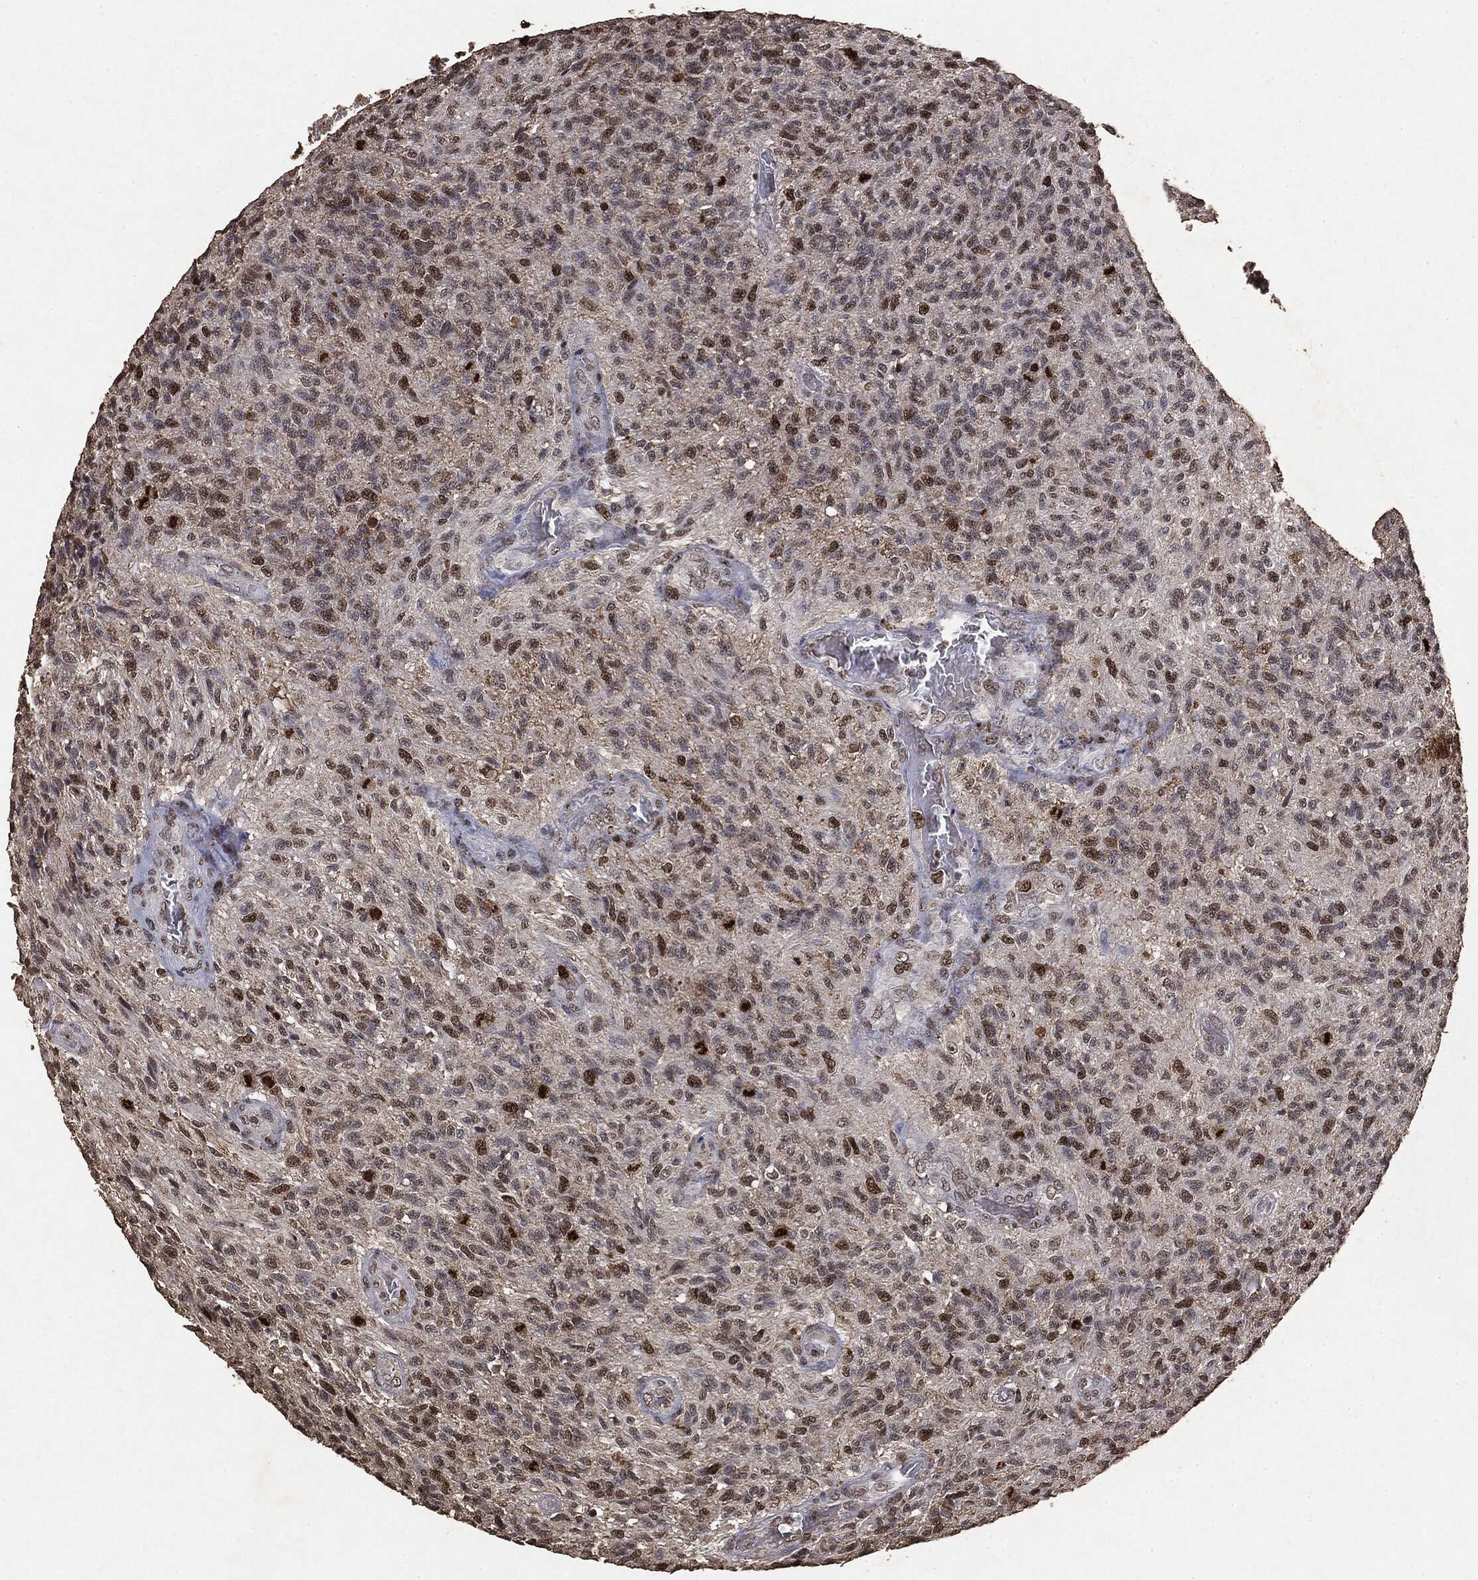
{"staining": {"intensity": "moderate", "quantity": "25%-75%", "location": "nuclear"}, "tissue": "glioma", "cell_type": "Tumor cells", "image_type": "cancer", "snomed": [{"axis": "morphology", "description": "Glioma, malignant, High grade"}, {"axis": "topography", "description": "Brain"}], "caption": "This is an image of immunohistochemistry staining of glioma, which shows moderate staining in the nuclear of tumor cells.", "gene": "RAD18", "patient": {"sex": "male", "age": 56}}